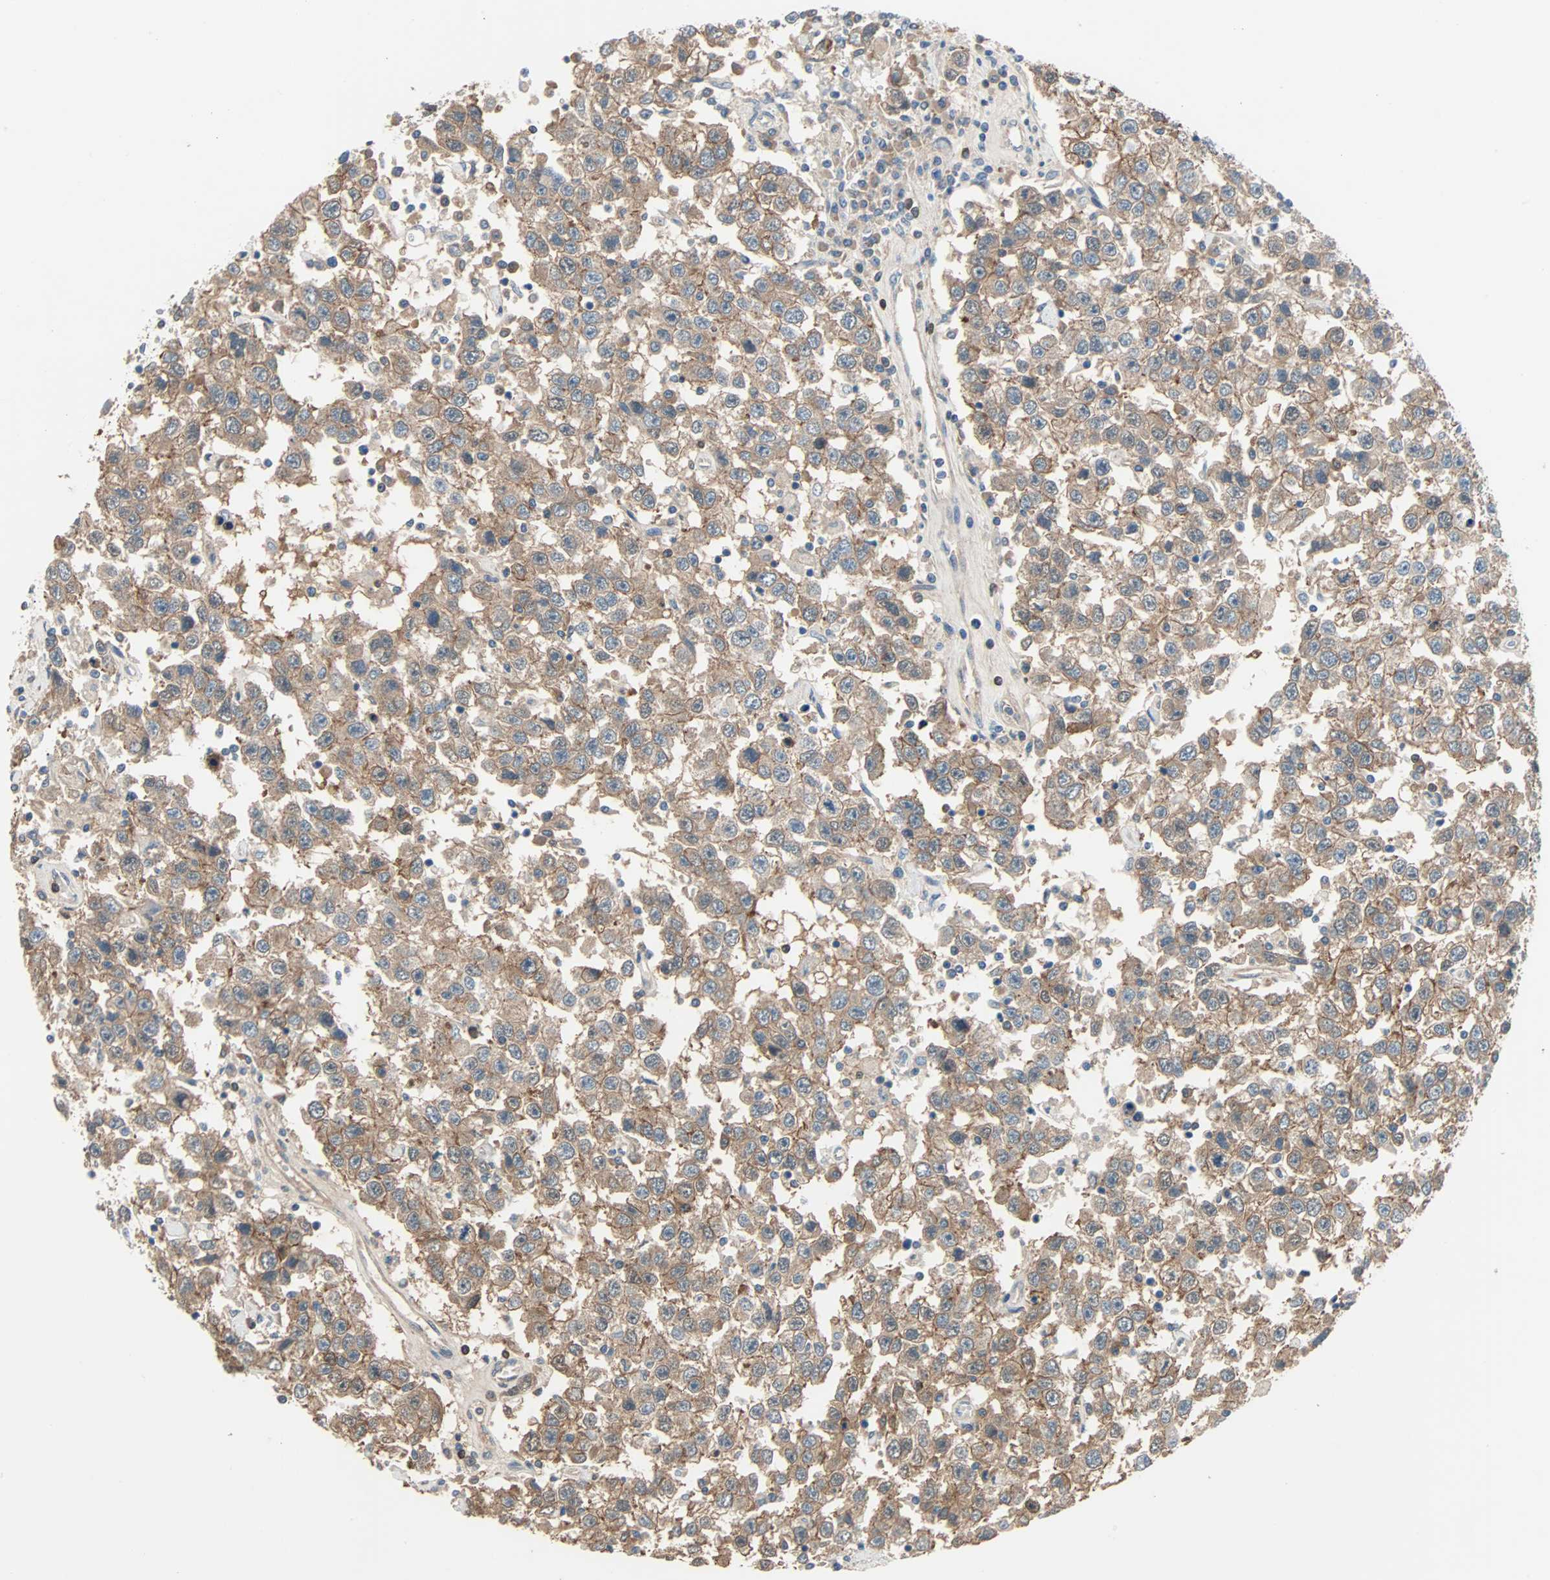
{"staining": {"intensity": "moderate", "quantity": ">75%", "location": "cytoplasmic/membranous"}, "tissue": "testis cancer", "cell_type": "Tumor cells", "image_type": "cancer", "snomed": [{"axis": "morphology", "description": "Seminoma, NOS"}, {"axis": "topography", "description": "Testis"}], "caption": "Moderate cytoplasmic/membranous expression for a protein is seen in about >75% of tumor cells of testis seminoma using immunohistochemistry (IHC).", "gene": "TNFRSF12A", "patient": {"sex": "male", "age": 41}}